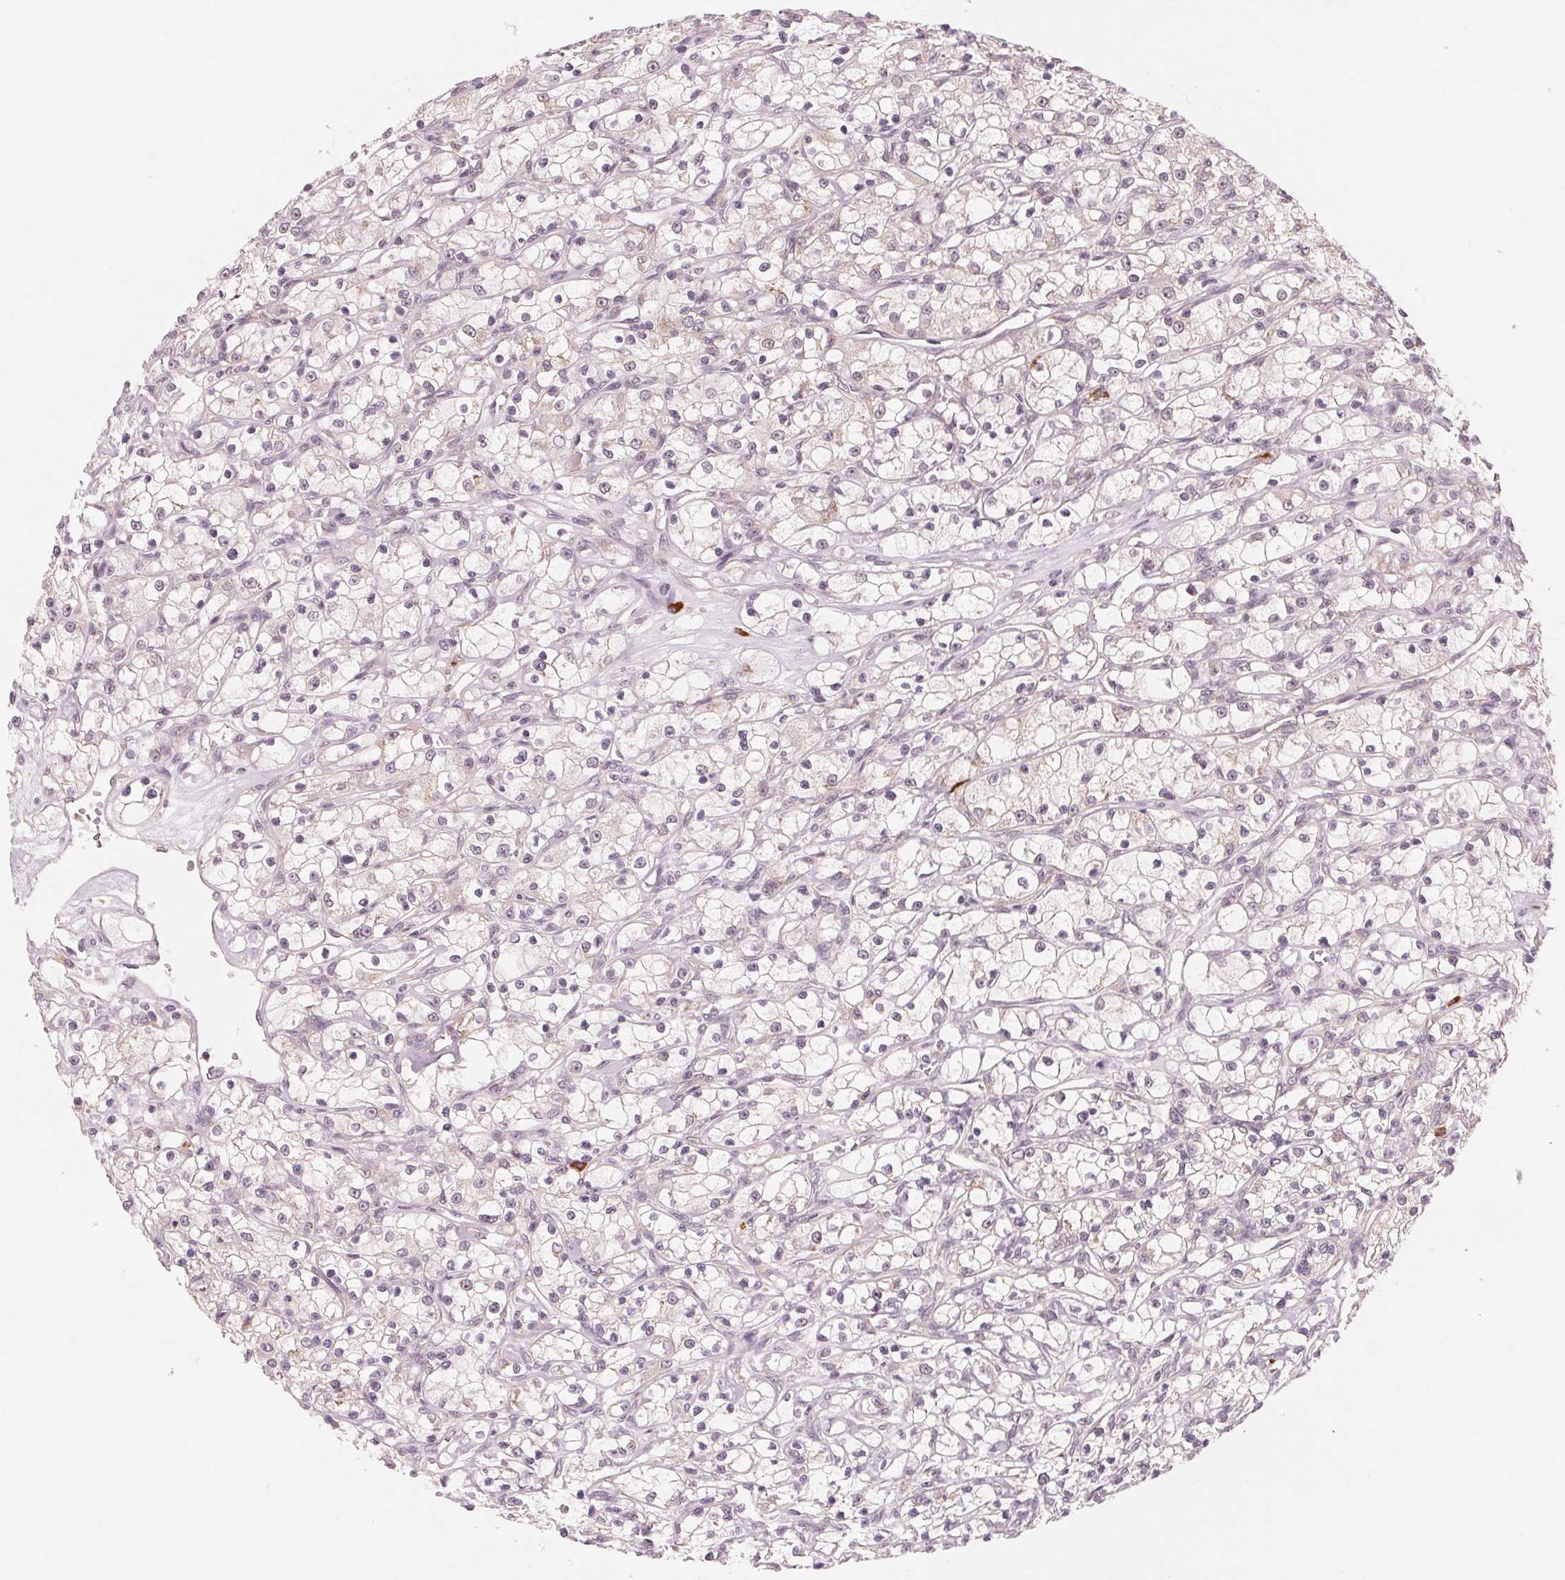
{"staining": {"intensity": "negative", "quantity": "none", "location": "none"}, "tissue": "renal cancer", "cell_type": "Tumor cells", "image_type": "cancer", "snomed": [{"axis": "morphology", "description": "Adenocarcinoma, NOS"}, {"axis": "topography", "description": "Kidney"}], "caption": "Immunohistochemistry (IHC) histopathology image of human renal cancer (adenocarcinoma) stained for a protein (brown), which demonstrates no positivity in tumor cells.", "gene": "GIGYF2", "patient": {"sex": "female", "age": 59}}